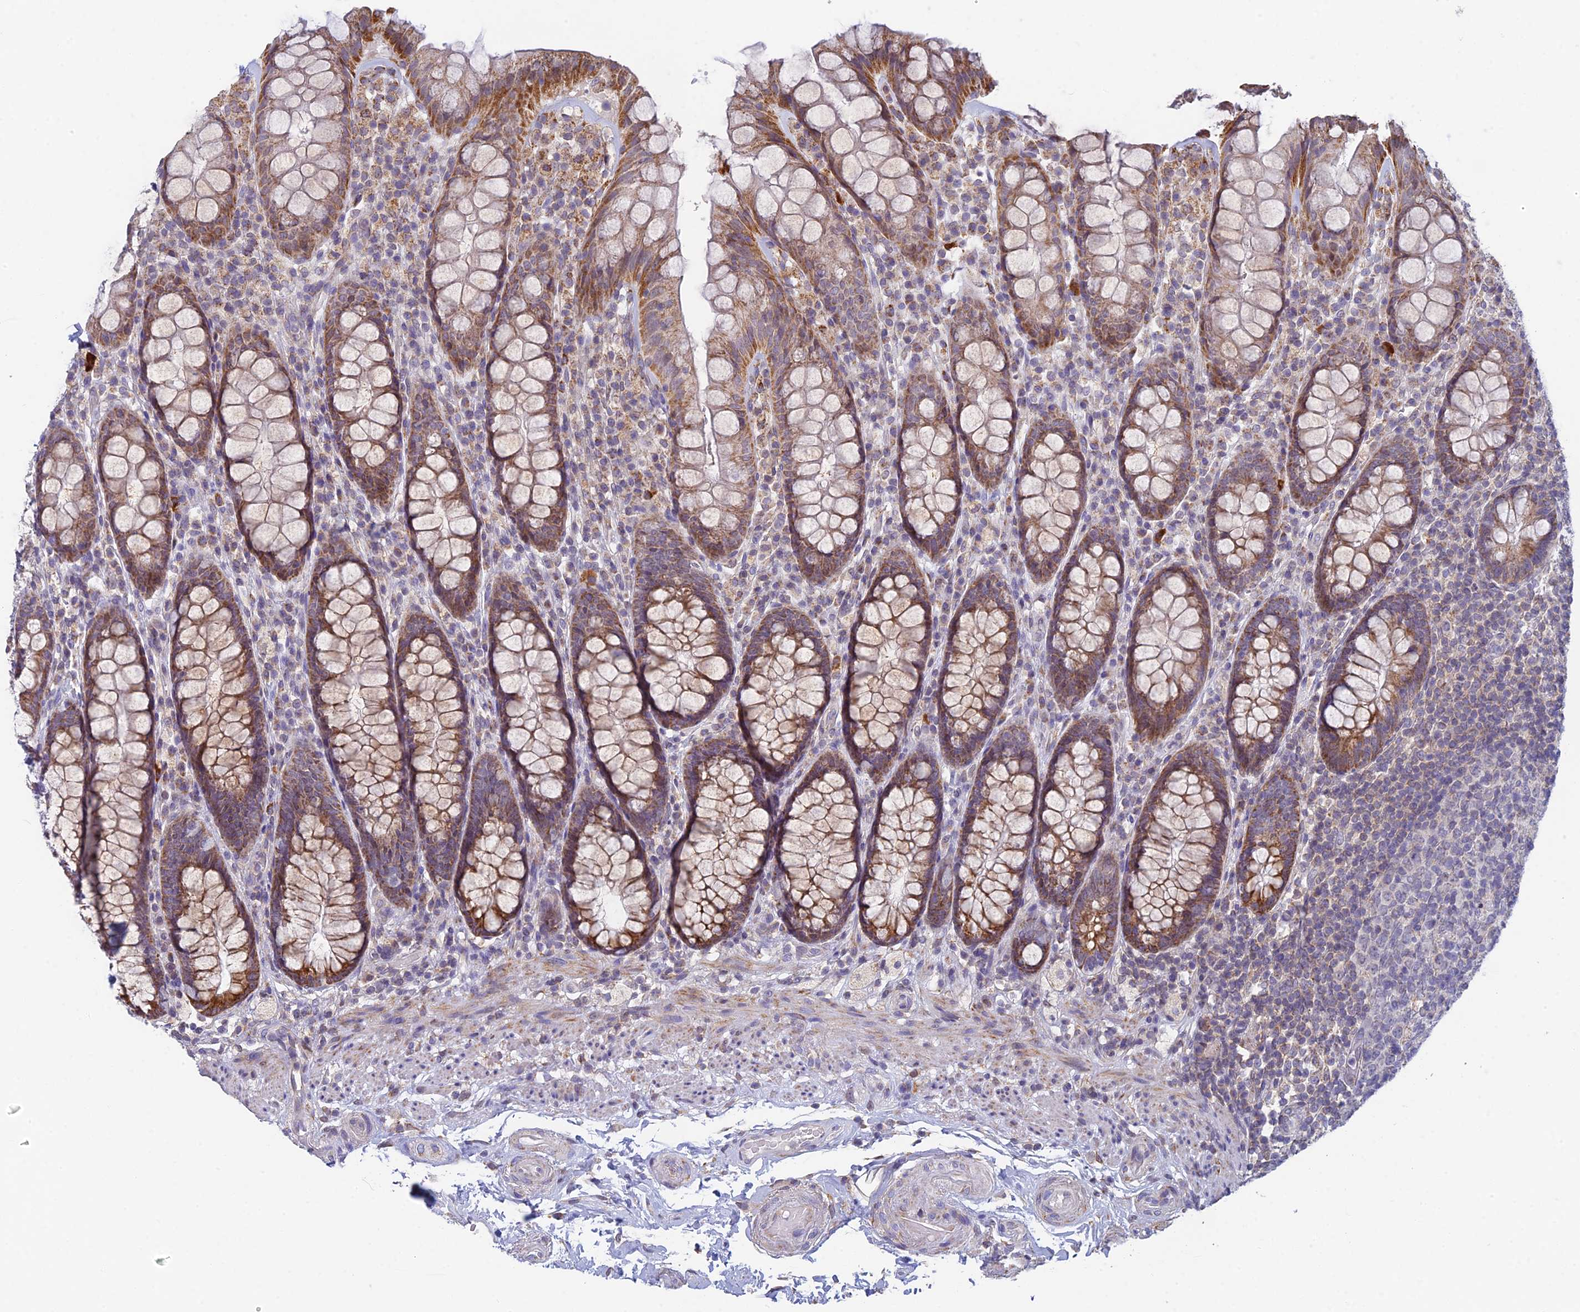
{"staining": {"intensity": "moderate", "quantity": ">75%", "location": "cytoplasmic/membranous"}, "tissue": "rectum", "cell_type": "Glandular cells", "image_type": "normal", "snomed": [{"axis": "morphology", "description": "Normal tissue, NOS"}, {"axis": "topography", "description": "Rectum"}], "caption": "The micrograph displays staining of benign rectum, revealing moderate cytoplasmic/membranous protein staining (brown color) within glandular cells.", "gene": "REXO5", "patient": {"sex": "male", "age": 83}}